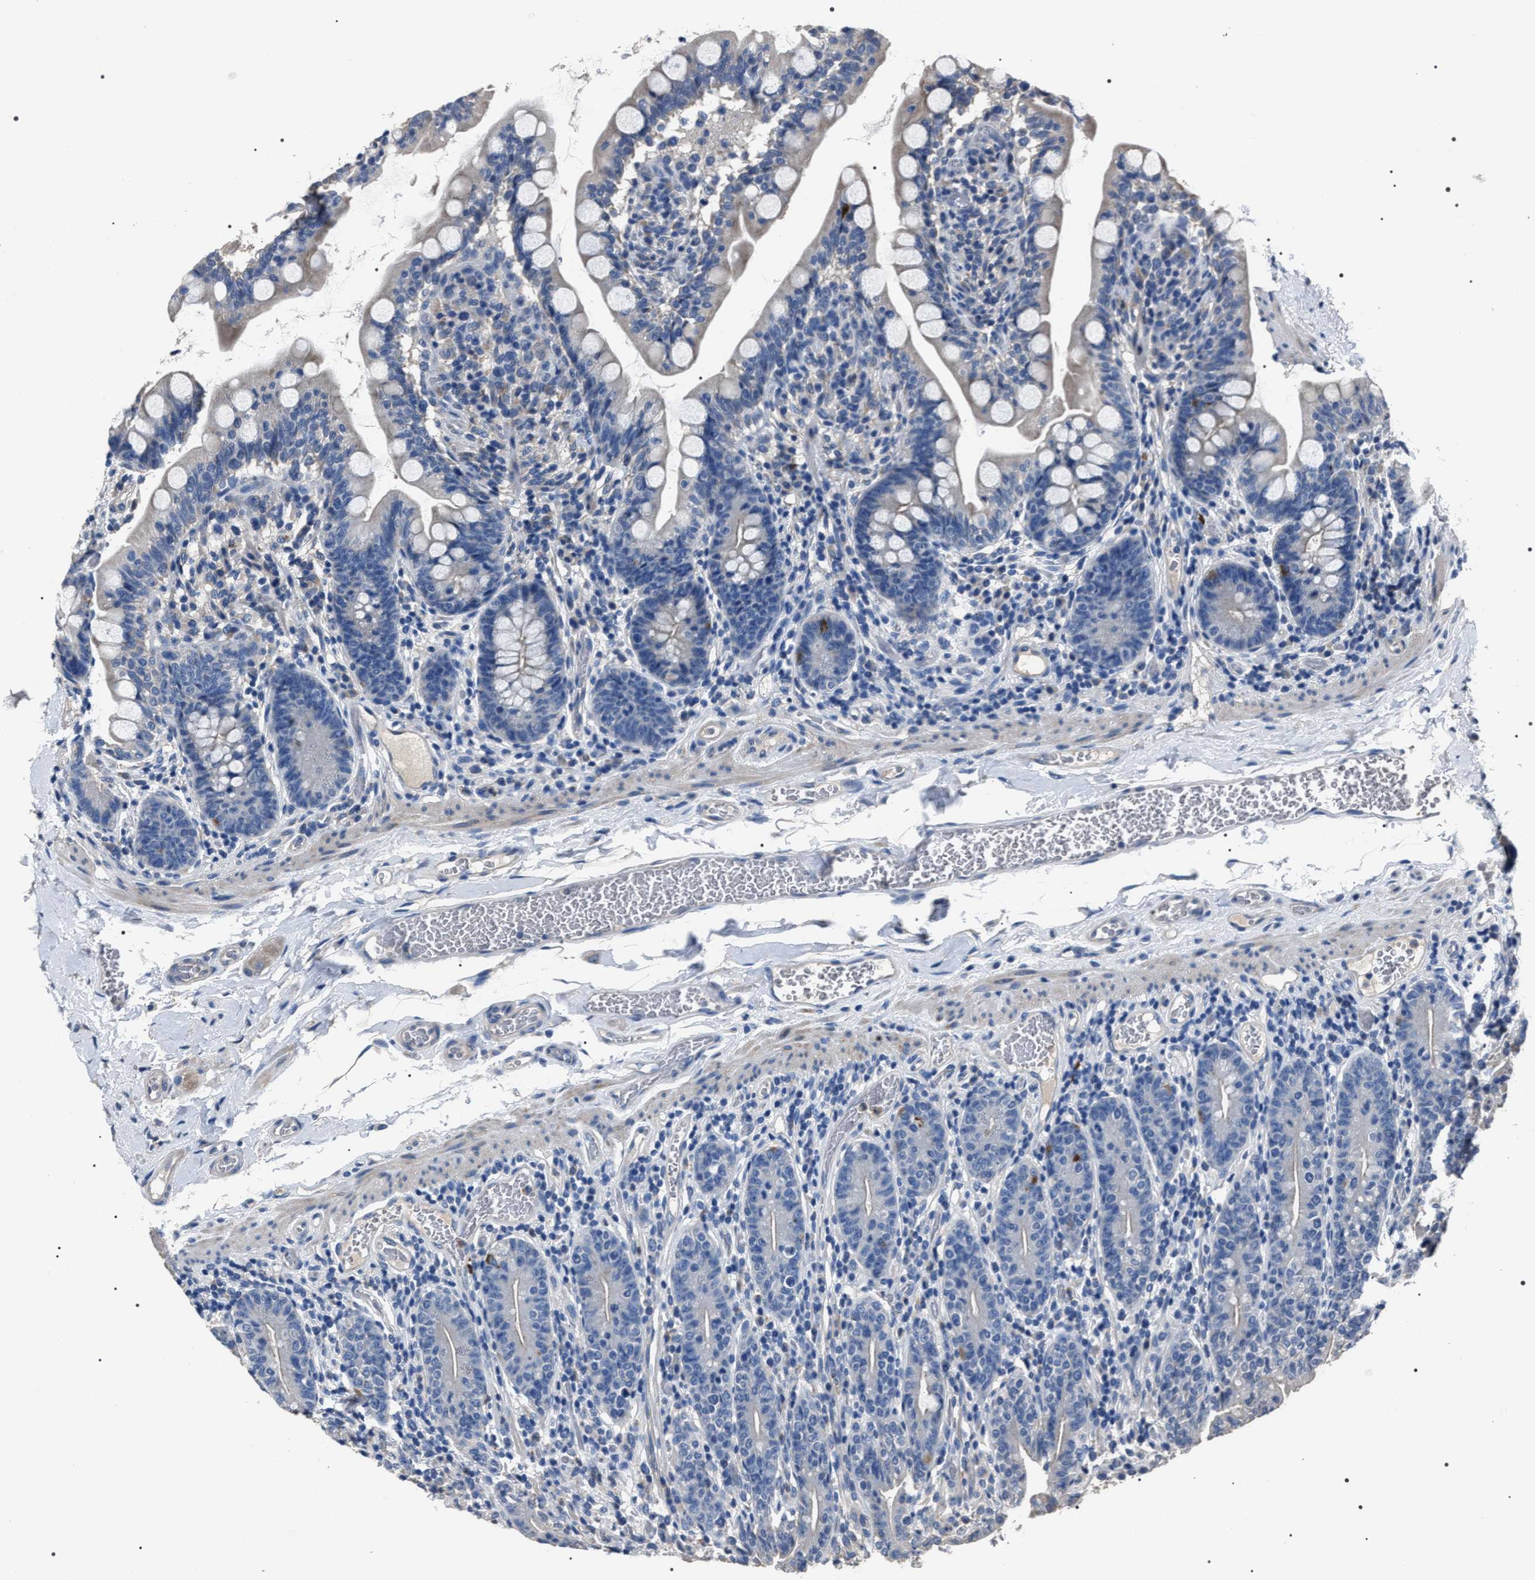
{"staining": {"intensity": "moderate", "quantity": "25%-75%", "location": "cytoplasmic/membranous"}, "tissue": "small intestine", "cell_type": "Glandular cells", "image_type": "normal", "snomed": [{"axis": "morphology", "description": "Normal tissue, NOS"}, {"axis": "topography", "description": "Small intestine"}], "caption": "Immunohistochemical staining of benign small intestine reveals medium levels of moderate cytoplasmic/membranous positivity in approximately 25%-75% of glandular cells.", "gene": "TRIM54", "patient": {"sex": "female", "age": 56}}